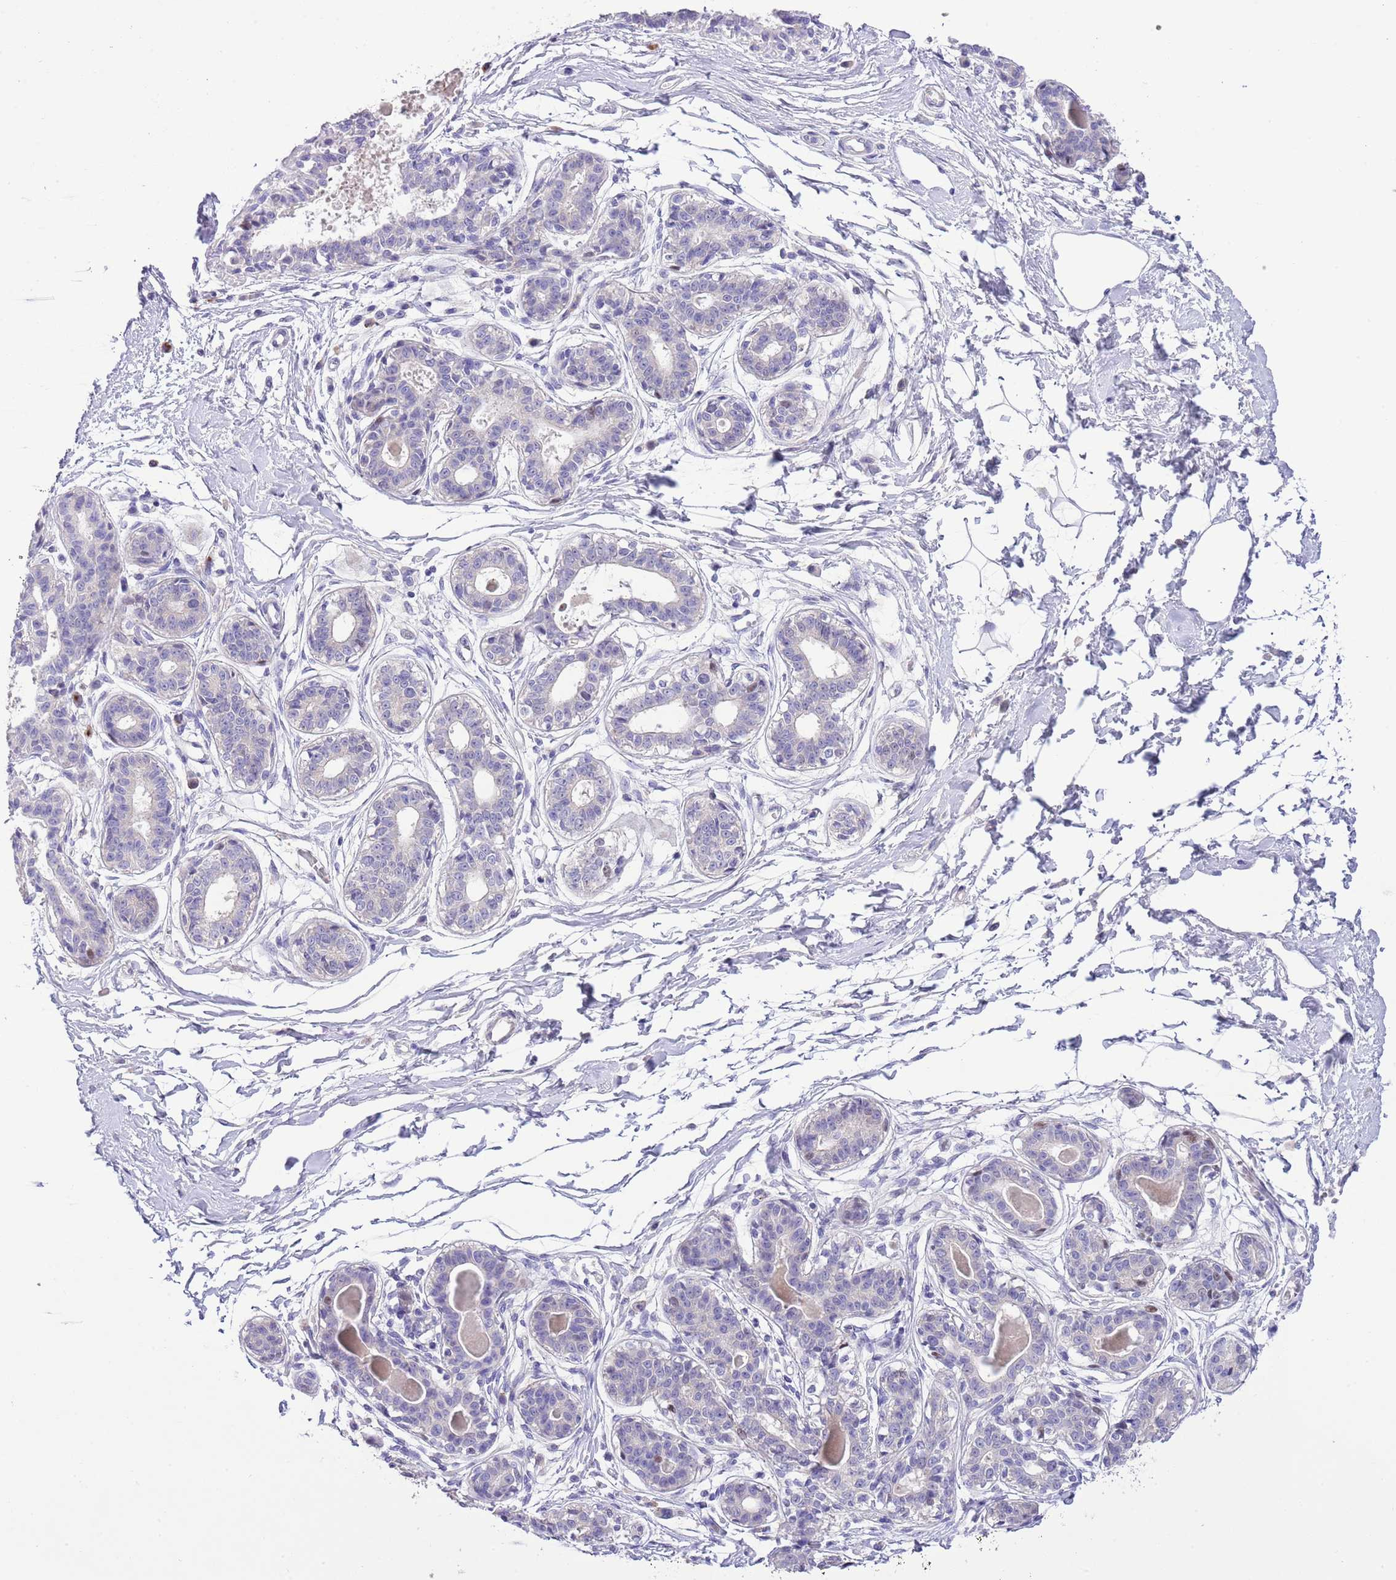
{"staining": {"intensity": "negative", "quantity": "none", "location": "none"}, "tissue": "breast", "cell_type": "Adipocytes", "image_type": "normal", "snomed": [{"axis": "morphology", "description": "Normal tissue, NOS"}, {"axis": "topography", "description": "Breast"}], "caption": "Immunohistochemistry micrograph of benign breast: breast stained with DAB (3,3'-diaminobenzidine) reveals no significant protein positivity in adipocytes.", "gene": "CLEC2A", "patient": {"sex": "female", "age": 45}}